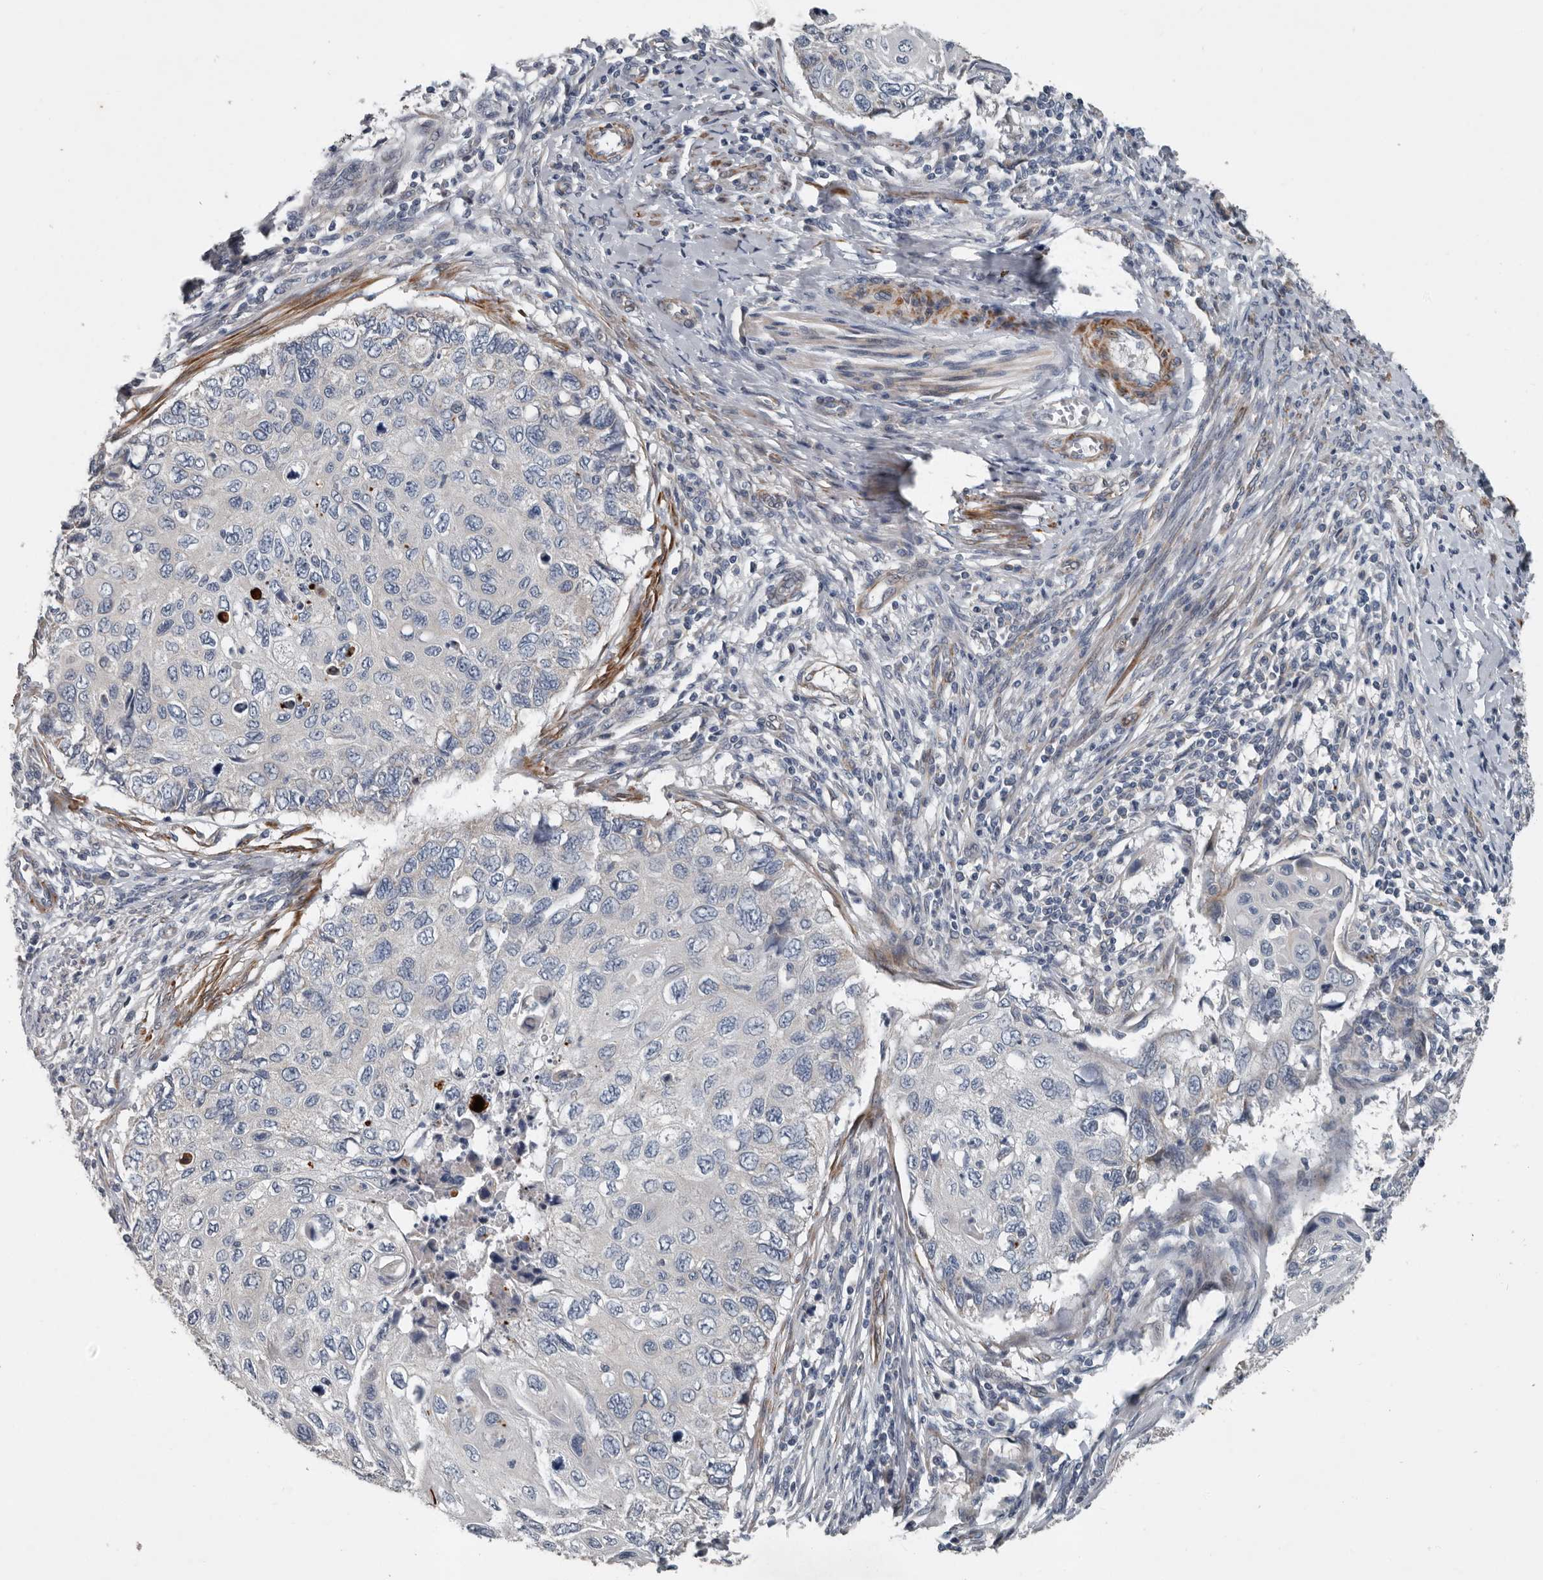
{"staining": {"intensity": "negative", "quantity": "none", "location": "none"}, "tissue": "cervical cancer", "cell_type": "Tumor cells", "image_type": "cancer", "snomed": [{"axis": "morphology", "description": "Squamous cell carcinoma, NOS"}, {"axis": "topography", "description": "Cervix"}], "caption": "Immunohistochemistry (IHC) of cervical squamous cell carcinoma displays no positivity in tumor cells.", "gene": "DPY19L4", "patient": {"sex": "female", "age": 70}}